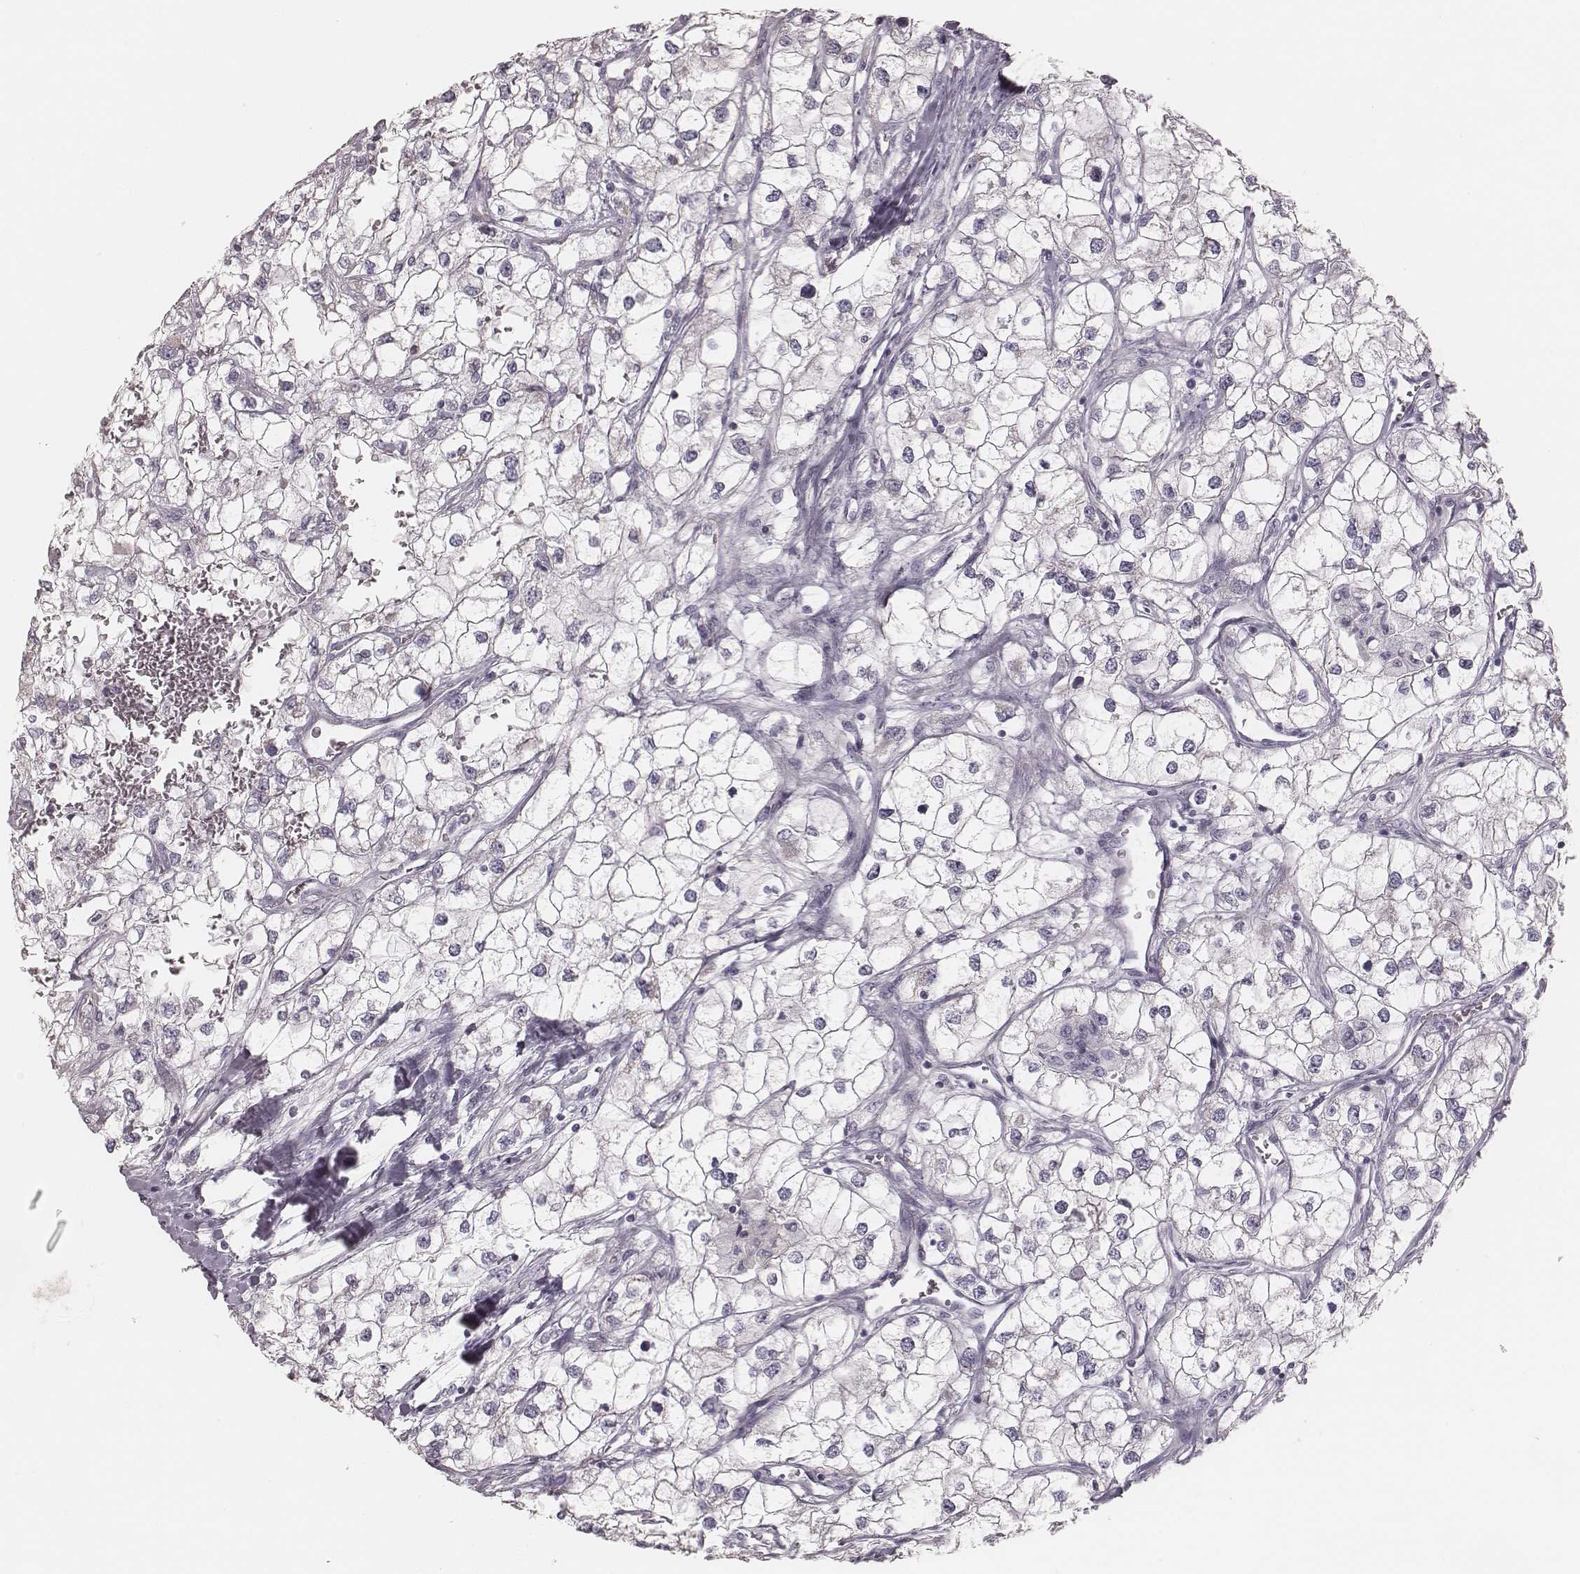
{"staining": {"intensity": "negative", "quantity": "none", "location": "none"}, "tissue": "renal cancer", "cell_type": "Tumor cells", "image_type": "cancer", "snomed": [{"axis": "morphology", "description": "Adenocarcinoma, NOS"}, {"axis": "topography", "description": "Kidney"}], "caption": "IHC of human renal adenocarcinoma reveals no expression in tumor cells.", "gene": "KIF5C", "patient": {"sex": "male", "age": 59}}